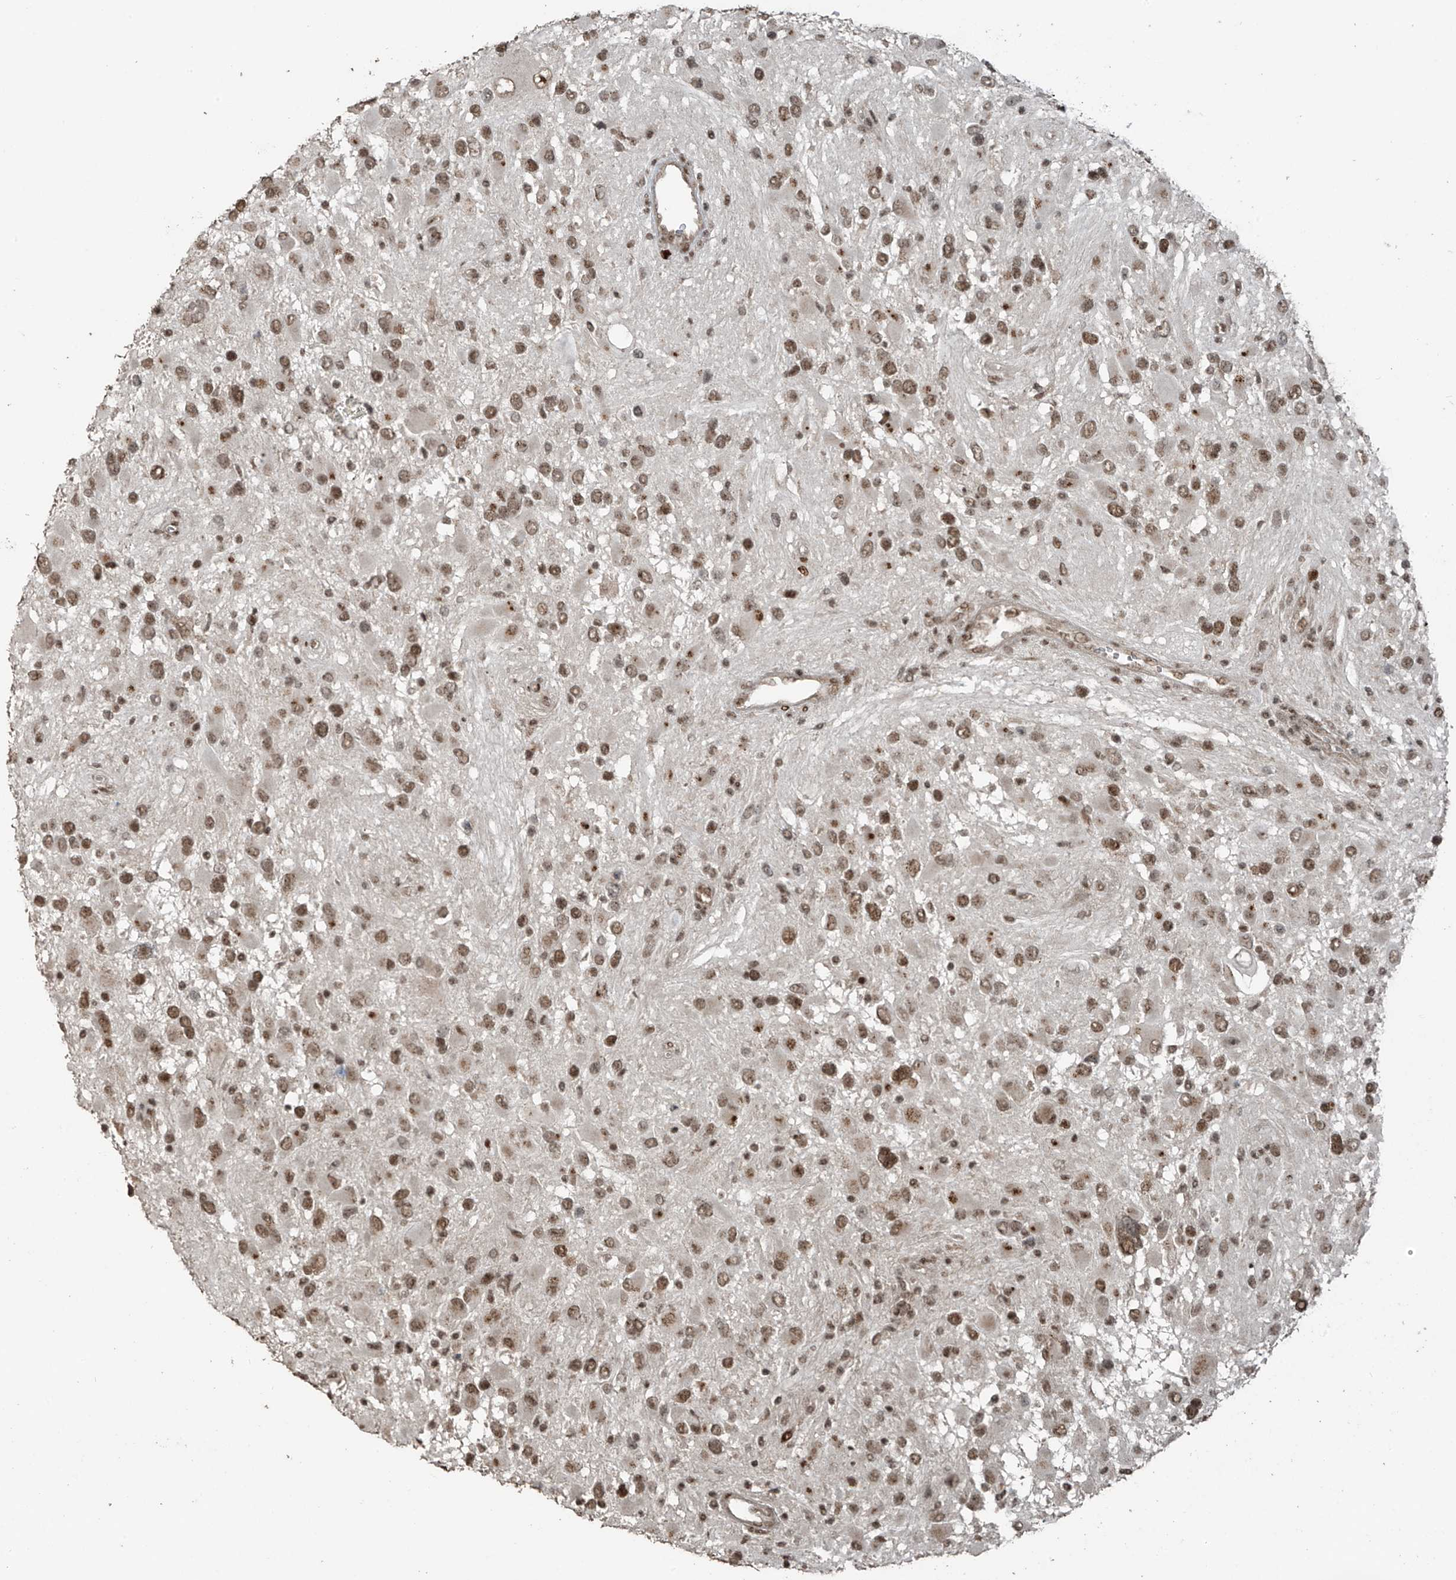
{"staining": {"intensity": "moderate", "quantity": ">75%", "location": "nuclear"}, "tissue": "glioma", "cell_type": "Tumor cells", "image_type": "cancer", "snomed": [{"axis": "morphology", "description": "Glioma, malignant, High grade"}, {"axis": "topography", "description": "Brain"}], "caption": "Tumor cells demonstrate moderate nuclear staining in approximately >75% of cells in malignant high-grade glioma.", "gene": "PCNP", "patient": {"sex": "male", "age": 53}}